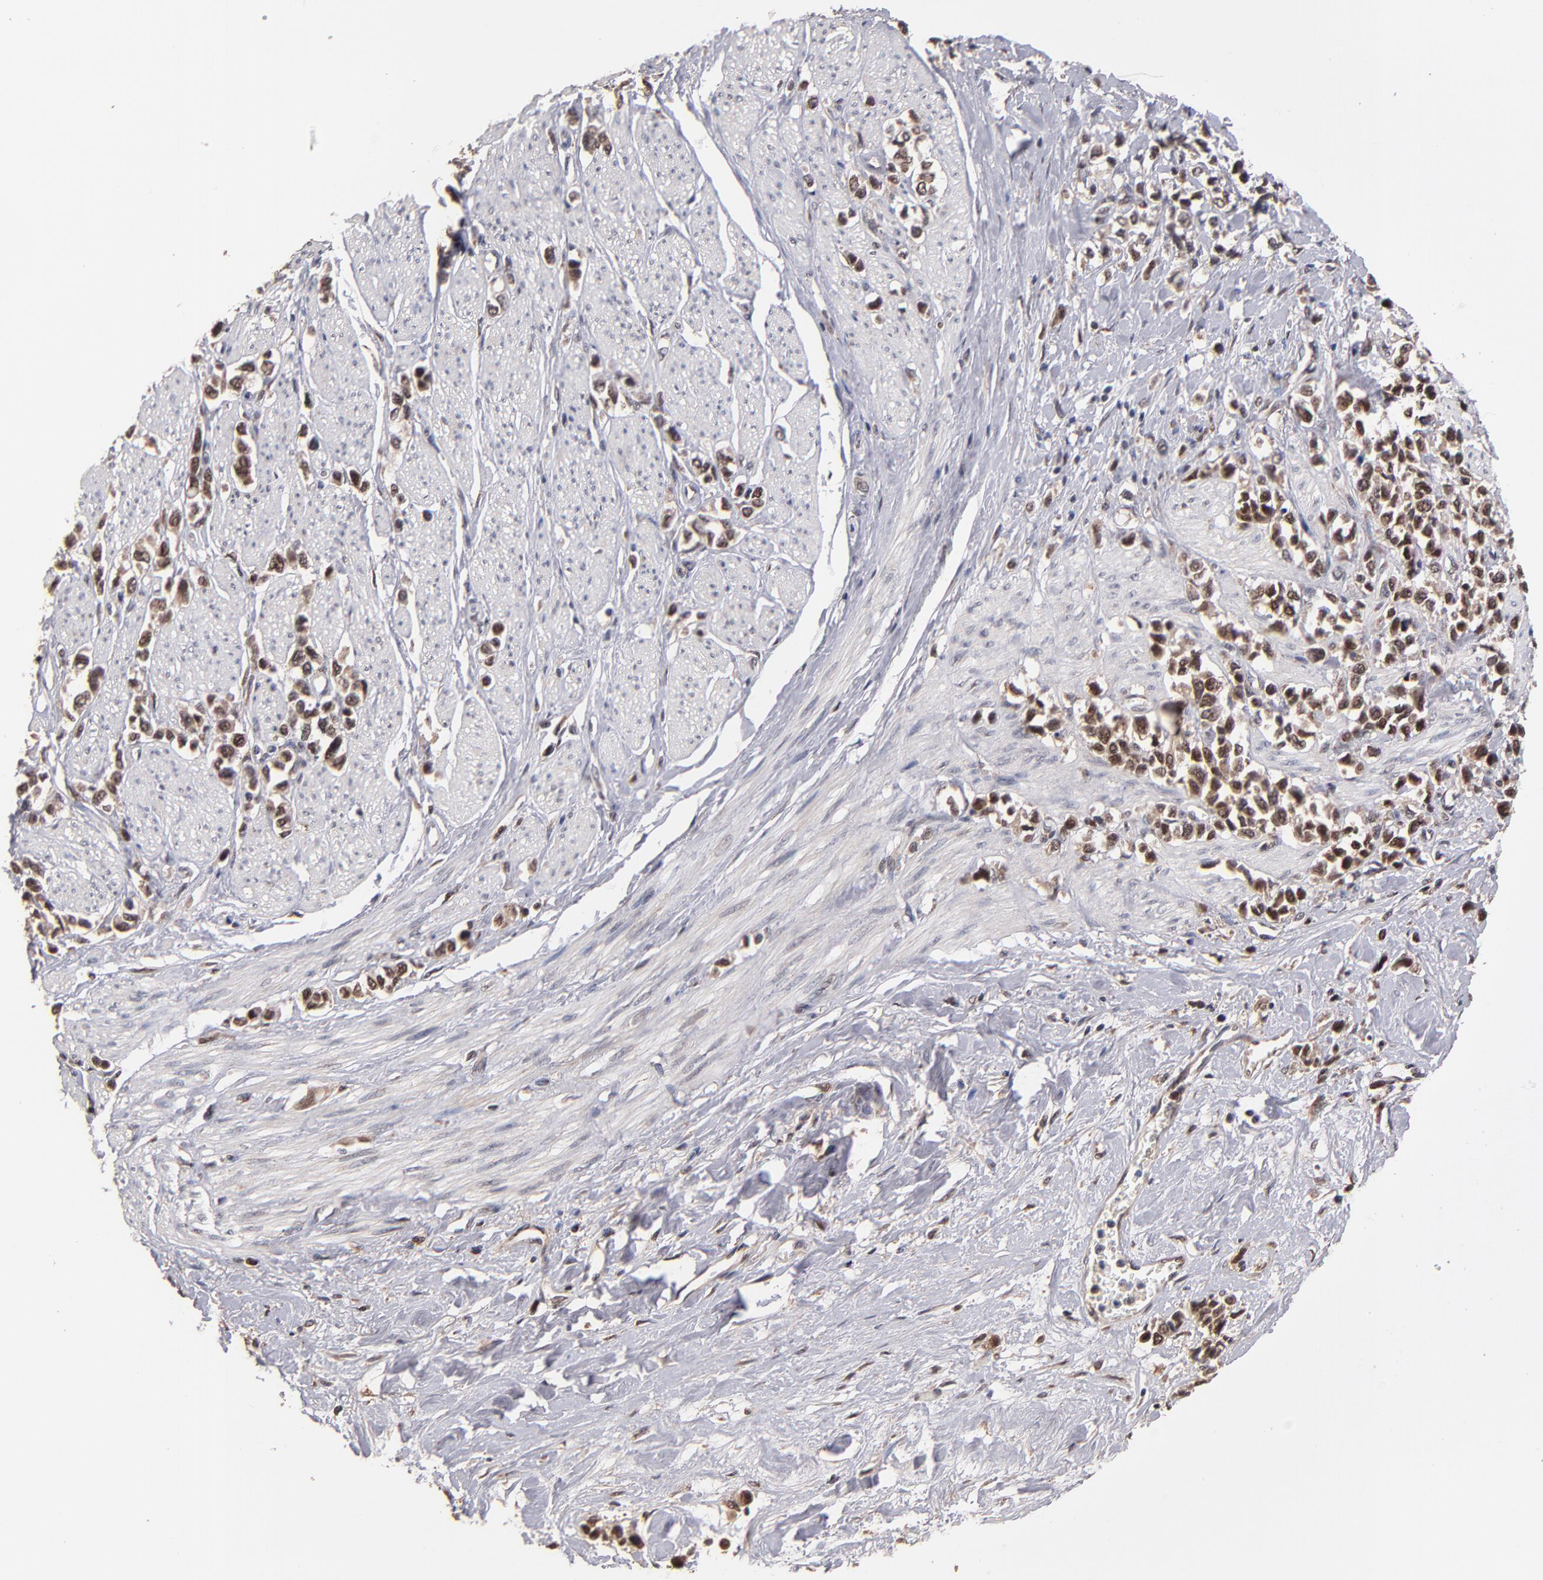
{"staining": {"intensity": "weak", "quantity": ">75%", "location": "nuclear"}, "tissue": "stomach cancer", "cell_type": "Tumor cells", "image_type": "cancer", "snomed": [{"axis": "morphology", "description": "Adenocarcinoma, NOS"}, {"axis": "topography", "description": "Stomach, upper"}], "caption": "A low amount of weak nuclear positivity is seen in about >75% of tumor cells in stomach cancer tissue.", "gene": "EAPP", "patient": {"sex": "male", "age": 76}}